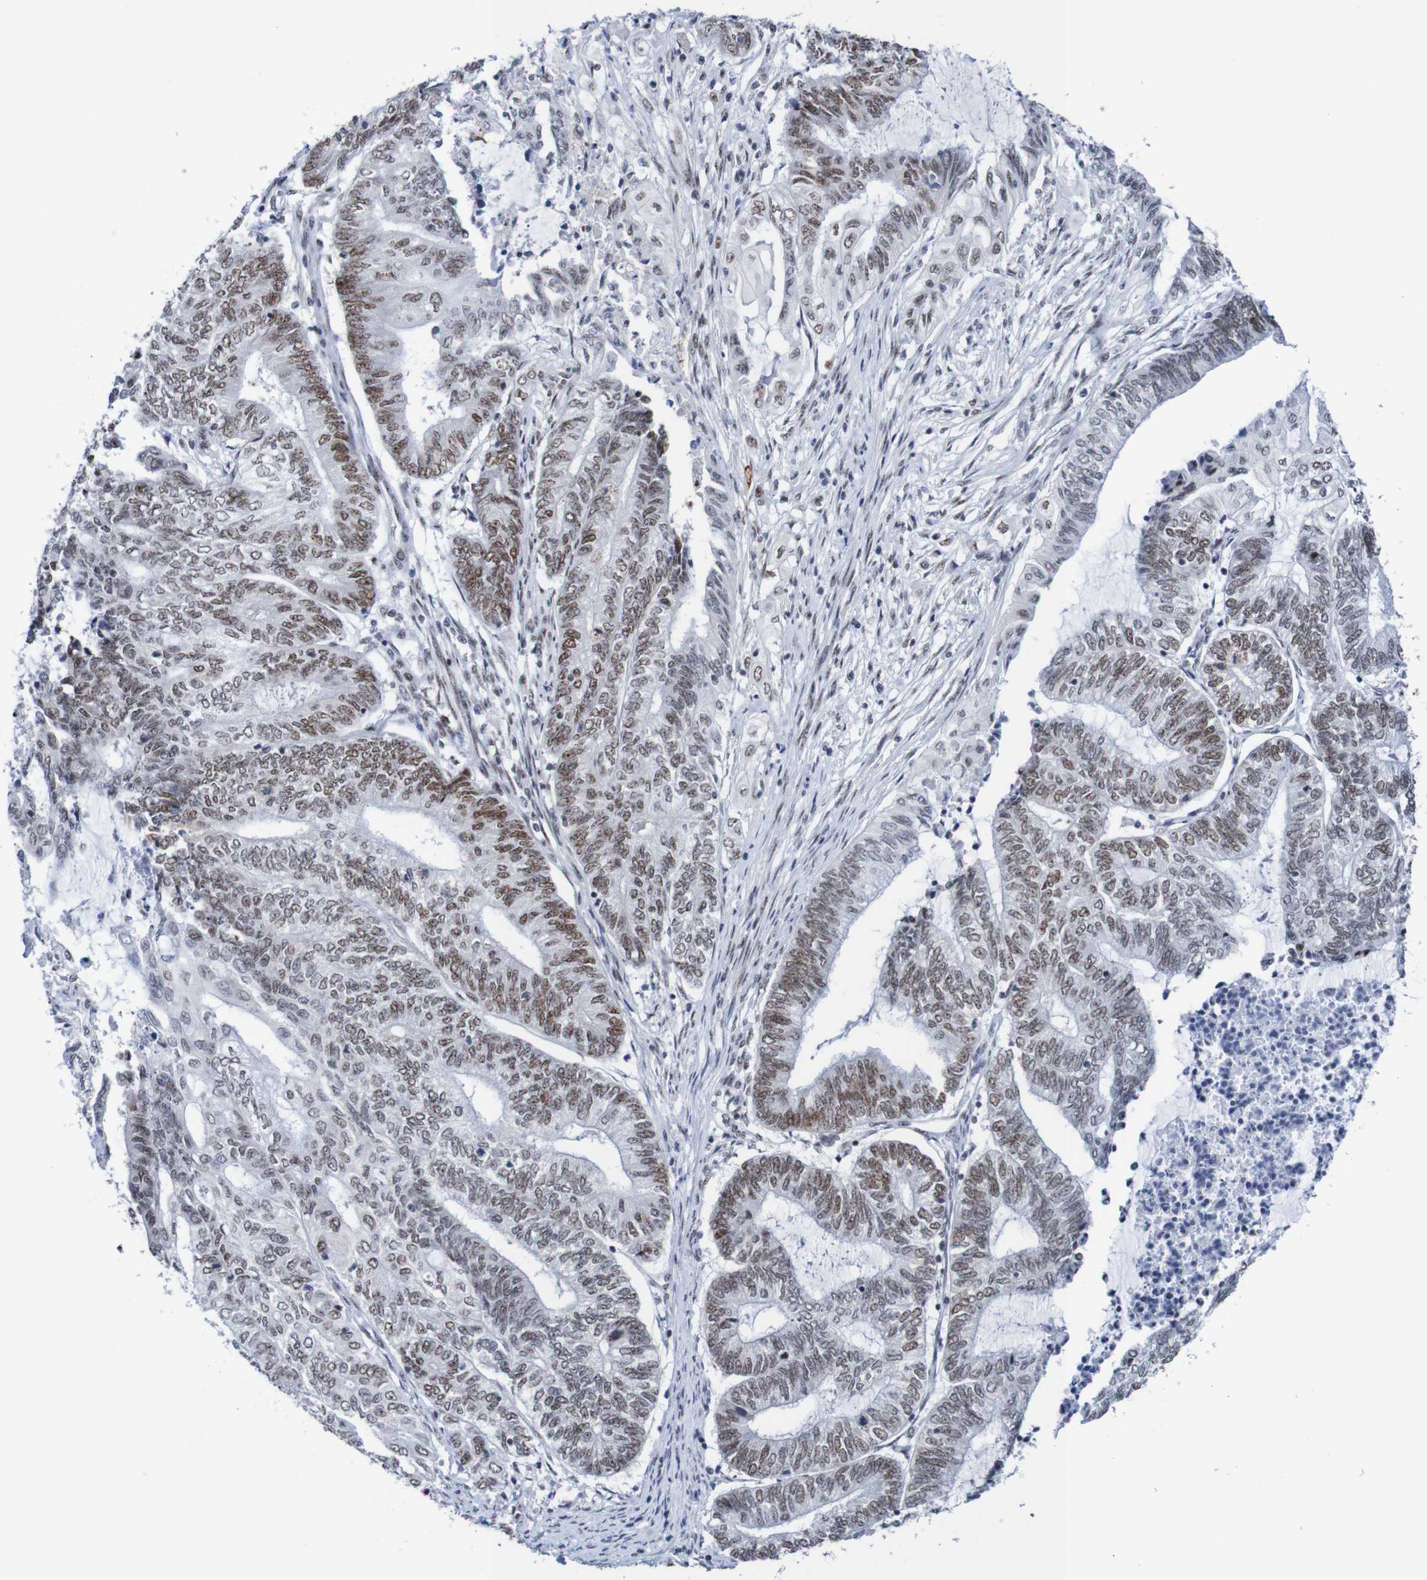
{"staining": {"intensity": "moderate", "quantity": "25%-75%", "location": "nuclear"}, "tissue": "endometrial cancer", "cell_type": "Tumor cells", "image_type": "cancer", "snomed": [{"axis": "morphology", "description": "Adenocarcinoma, NOS"}, {"axis": "topography", "description": "Uterus"}, {"axis": "topography", "description": "Endometrium"}], "caption": "Immunohistochemistry (IHC) of endometrial cancer demonstrates medium levels of moderate nuclear staining in about 25%-75% of tumor cells.", "gene": "CDC5L", "patient": {"sex": "female", "age": 70}}